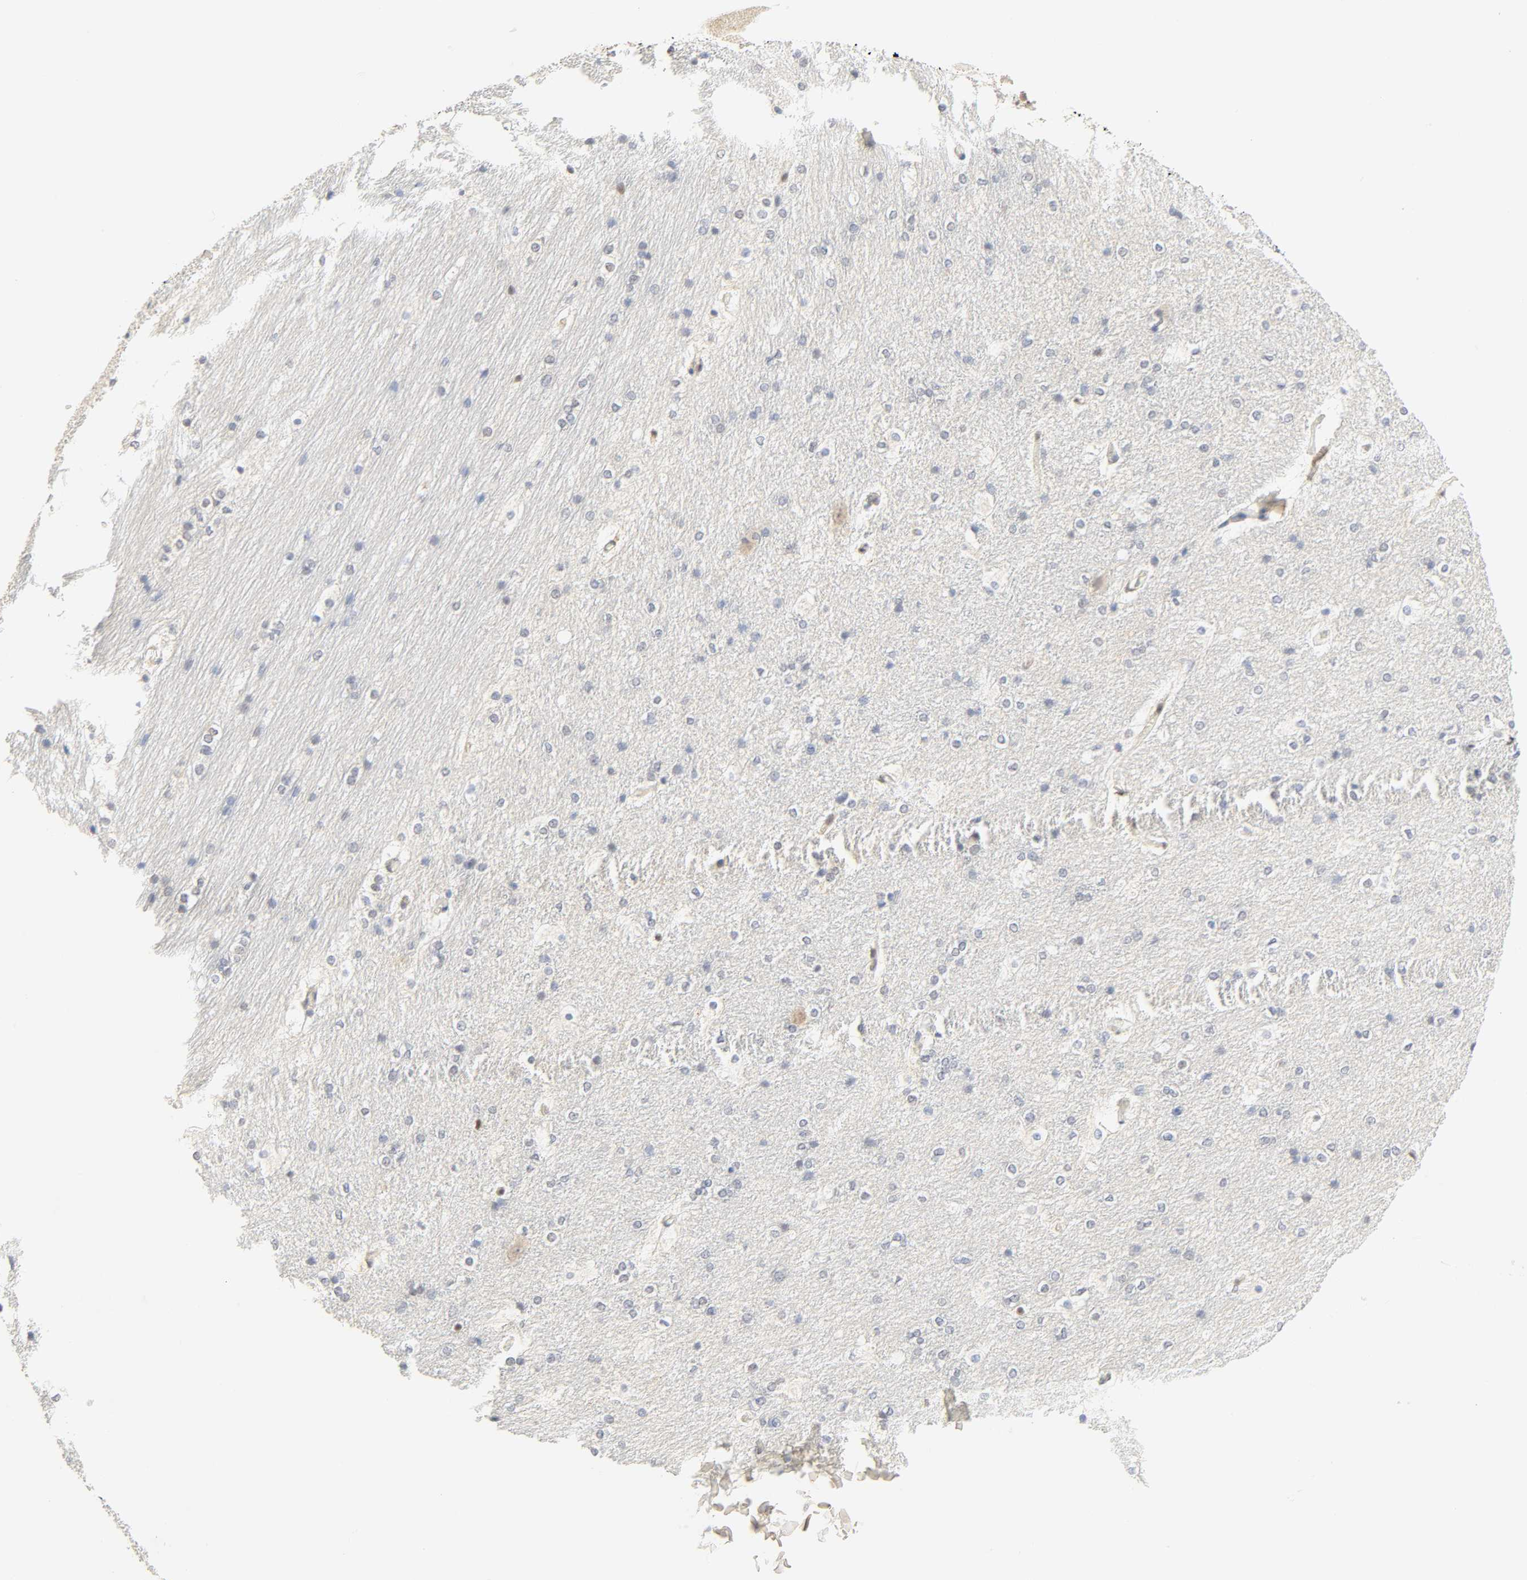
{"staining": {"intensity": "negative", "quantity": "none", "location": "none"}, "tissue": "hippocampus", "cell_type": "Glial cells", "image_type": "normal", "snomed": [{"axis": "morphology", "description": "Normal tissue, NOS"}, {"axis": "topography", "description": "Hippocampus"}], "caption": "The image displays no significant positivity in glial cells of hippocampus.", "gene": "BORCS8", "patient": {"sex": "female", "age": 19}}